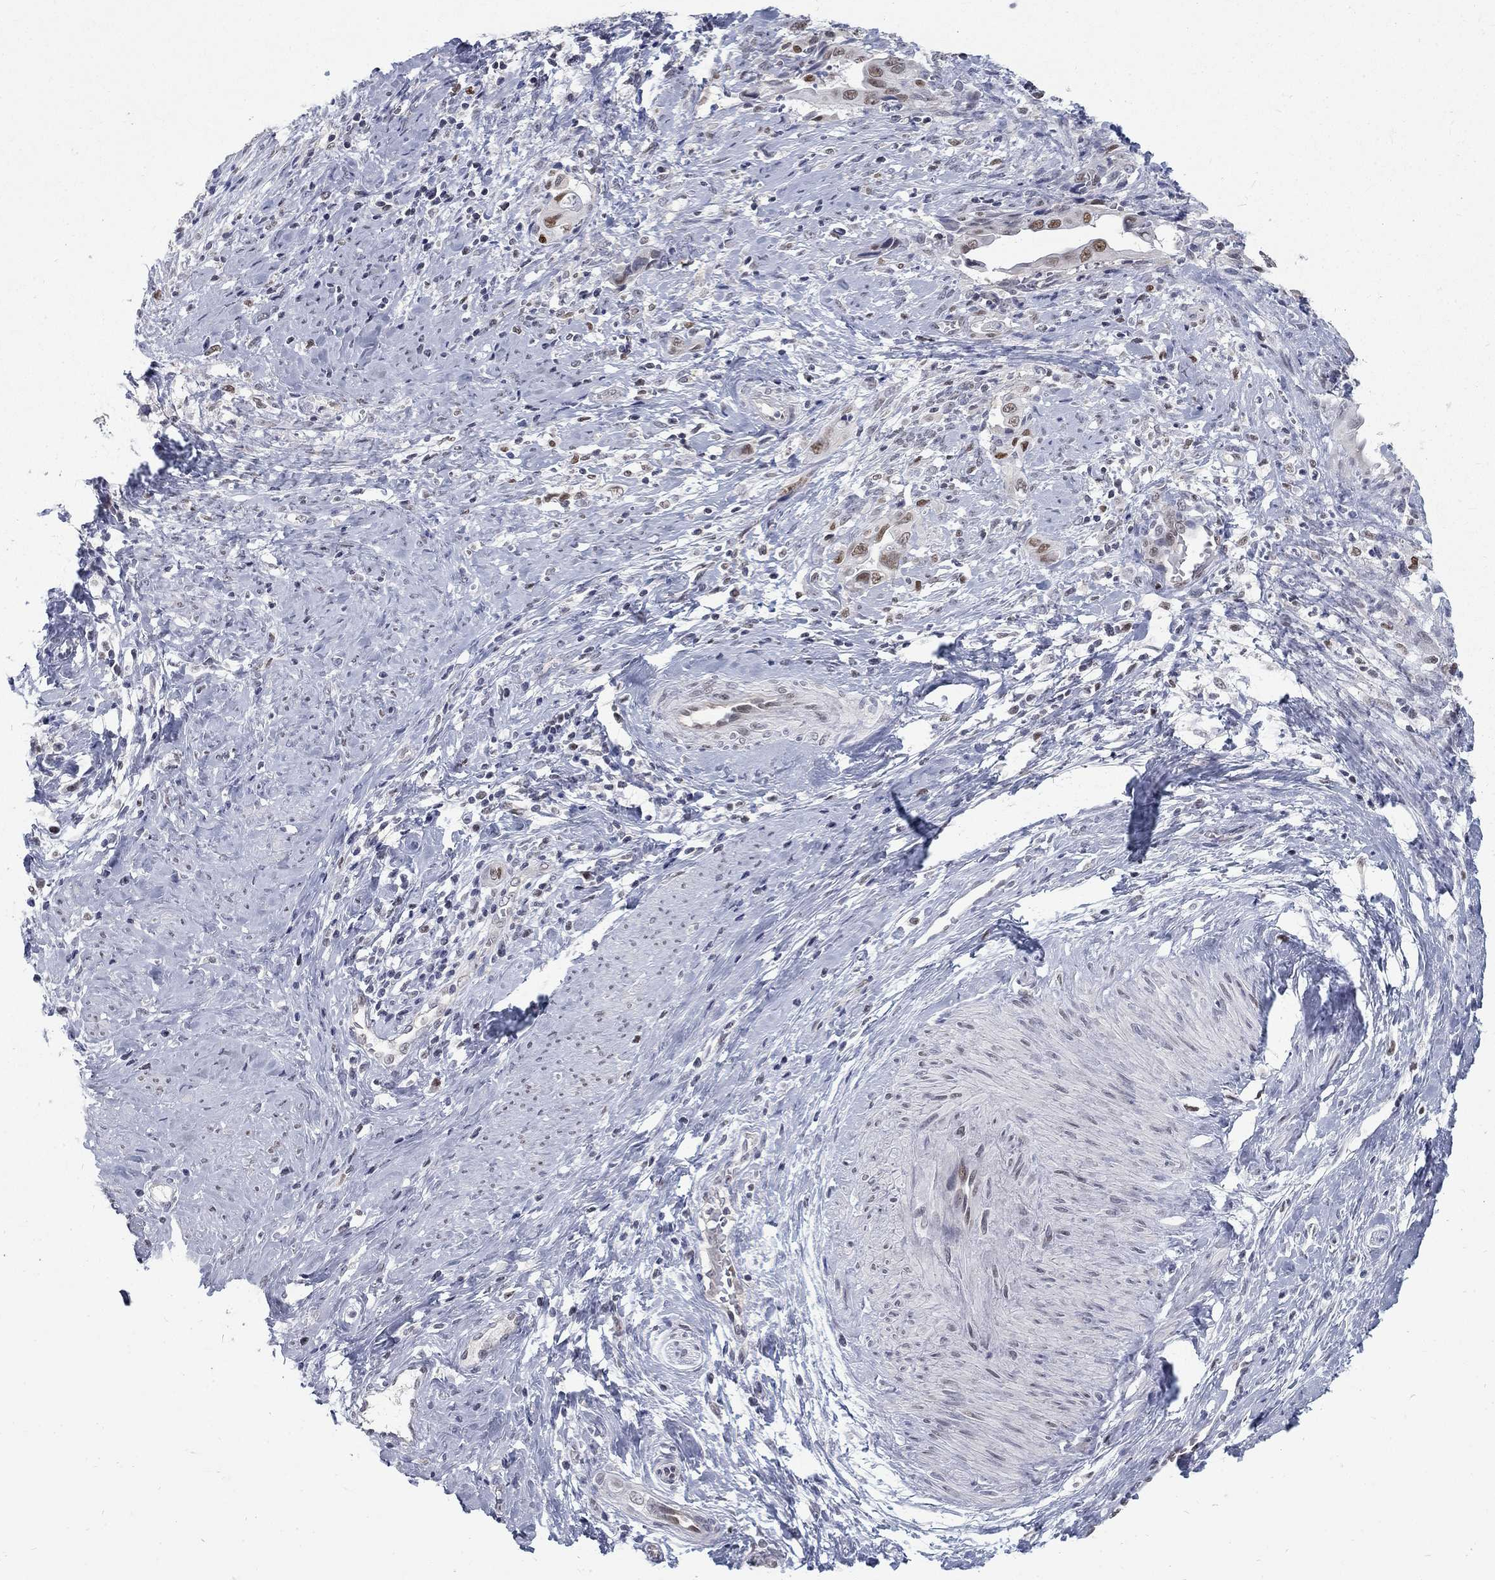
{"staining": {"intensity": "moderate", "quantity": "<25%", "location": "nuclear"}, "tissue": "cervical cancer", "cell_type": "Tumor cells", "image_type": "cancer", "snomed": [{"axis": "morphology", "description": "Adenocarcinoma, NOS"}, {"axis": "topography", "description": "Cervix"}], "caption": "Immunohistochemistry (IHC) of human adenocarcinoma (cervical) reveals low levels of moderate nuclear staining in about <25% of tumor cells.", "gene": "GCFC2", "patient": {"sex": "female", "age": 42}}